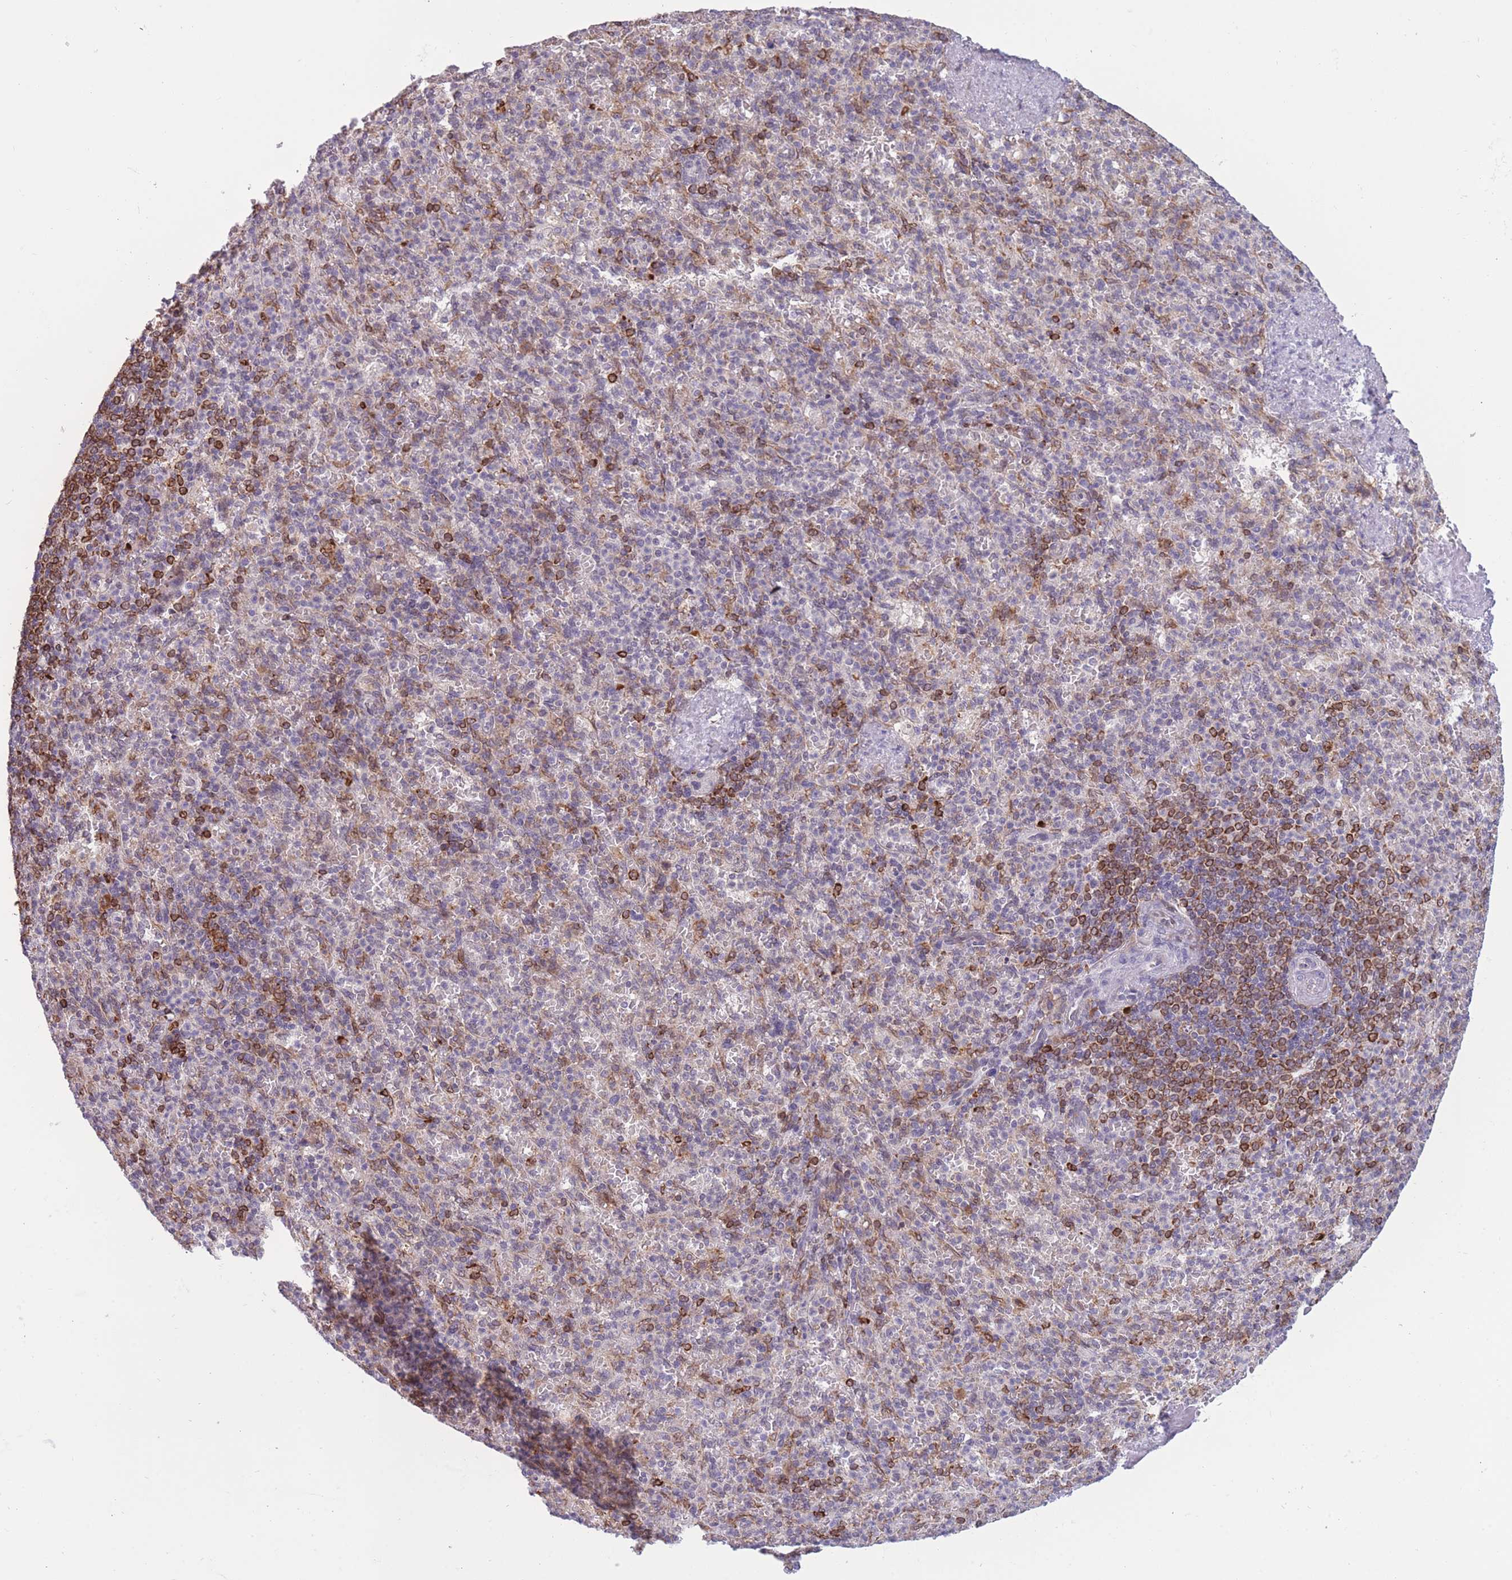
{"staining": {"intensity": "moderate", "quantity": "<25%", "location": "cytoplasmic/membranous"}, "tissue": "spleen", "cell_type": "Cells in red pulp", "image_type": "normal", "snomed": [{"axis": "morphology", "description": "Normal tissue, NOS"}, {"axis": "topography", "description": "Spleen"}], "caption": "Spleen stained with a protein marker demonstrates moderate staining in cells in red pulp.", "gene": "TMEM121", "patient": {"sex": "female", "age": 74}}